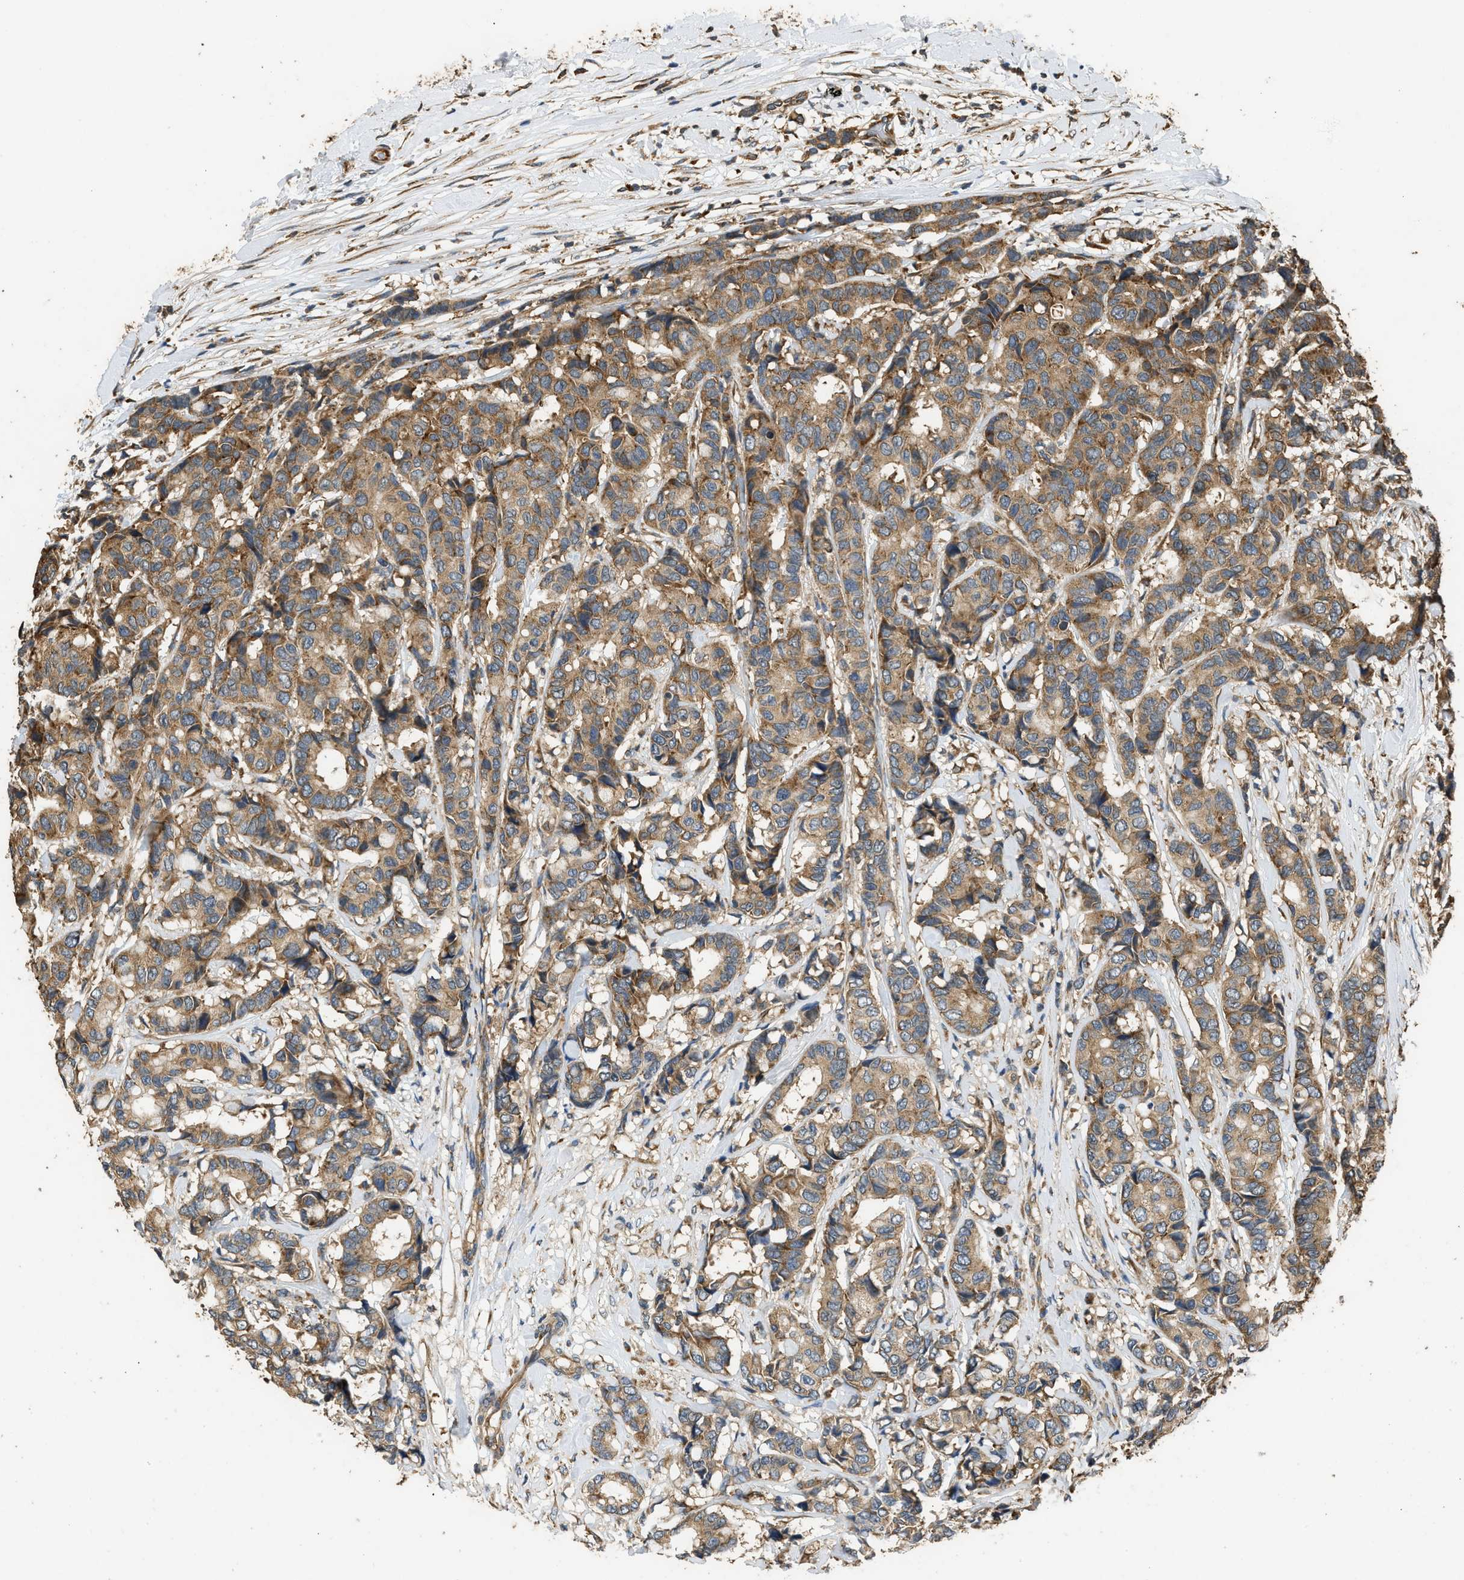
{"staining": {"intensity": "moderate", "quantity": ">75%", "location": "cytoplasmic/membranous"}, "tissue": "breast cancer", "cell_type": "Tumor cells", "image_type": "cancer", "snomed": [{"axis": "morphology", "description": "Duct carcinoma"}, {"axis": "topography", "description": "Breast"}], "caption": "Protein analysis of breast cancer tissue demonstrates moderate cytoplasmic/membranous staining in approximately >75% of tumor cells.", "gene": "SLC36A4", "patient": {"sex": "female", "age": 87}}